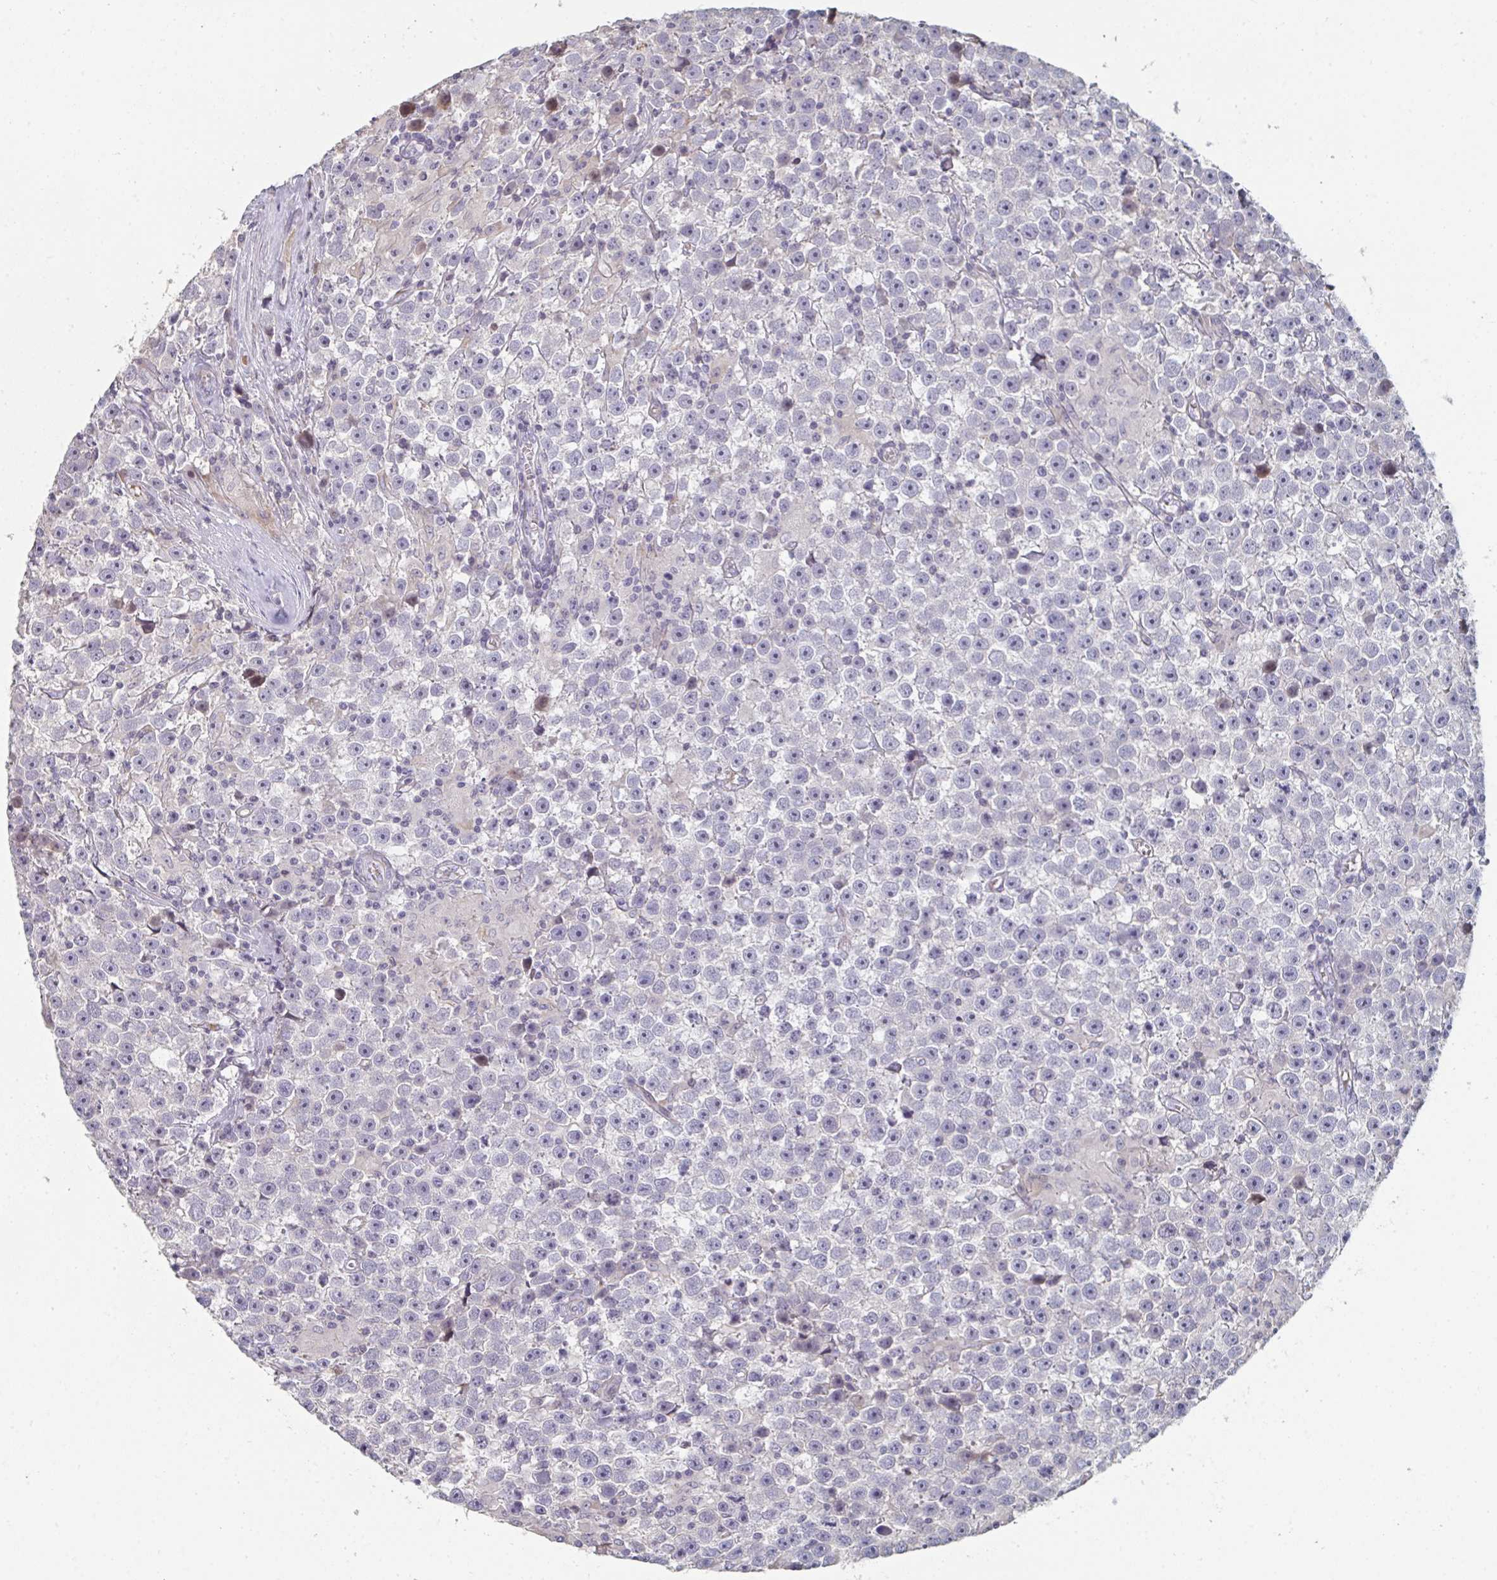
{"staining": {"intensity": "negative", "quantity": "none", "location": "none"}, "tissue": "testis cancer", "cell_type": "Tumor cells", "image_type": "cancer", "snomed": [{"axis": "morphology", "description": "Seminoma, NOS"}, {"axis": "topography", "description": "Testis"}], "caption": "Immunohistochemistry (IHC) of testis cancer (seminoma) displays no positivity in tumor cells. (DAB immunohistochemistry, high magnification).", "gene": "A1CF", "patient": {"sex": "male", "age": 31}}